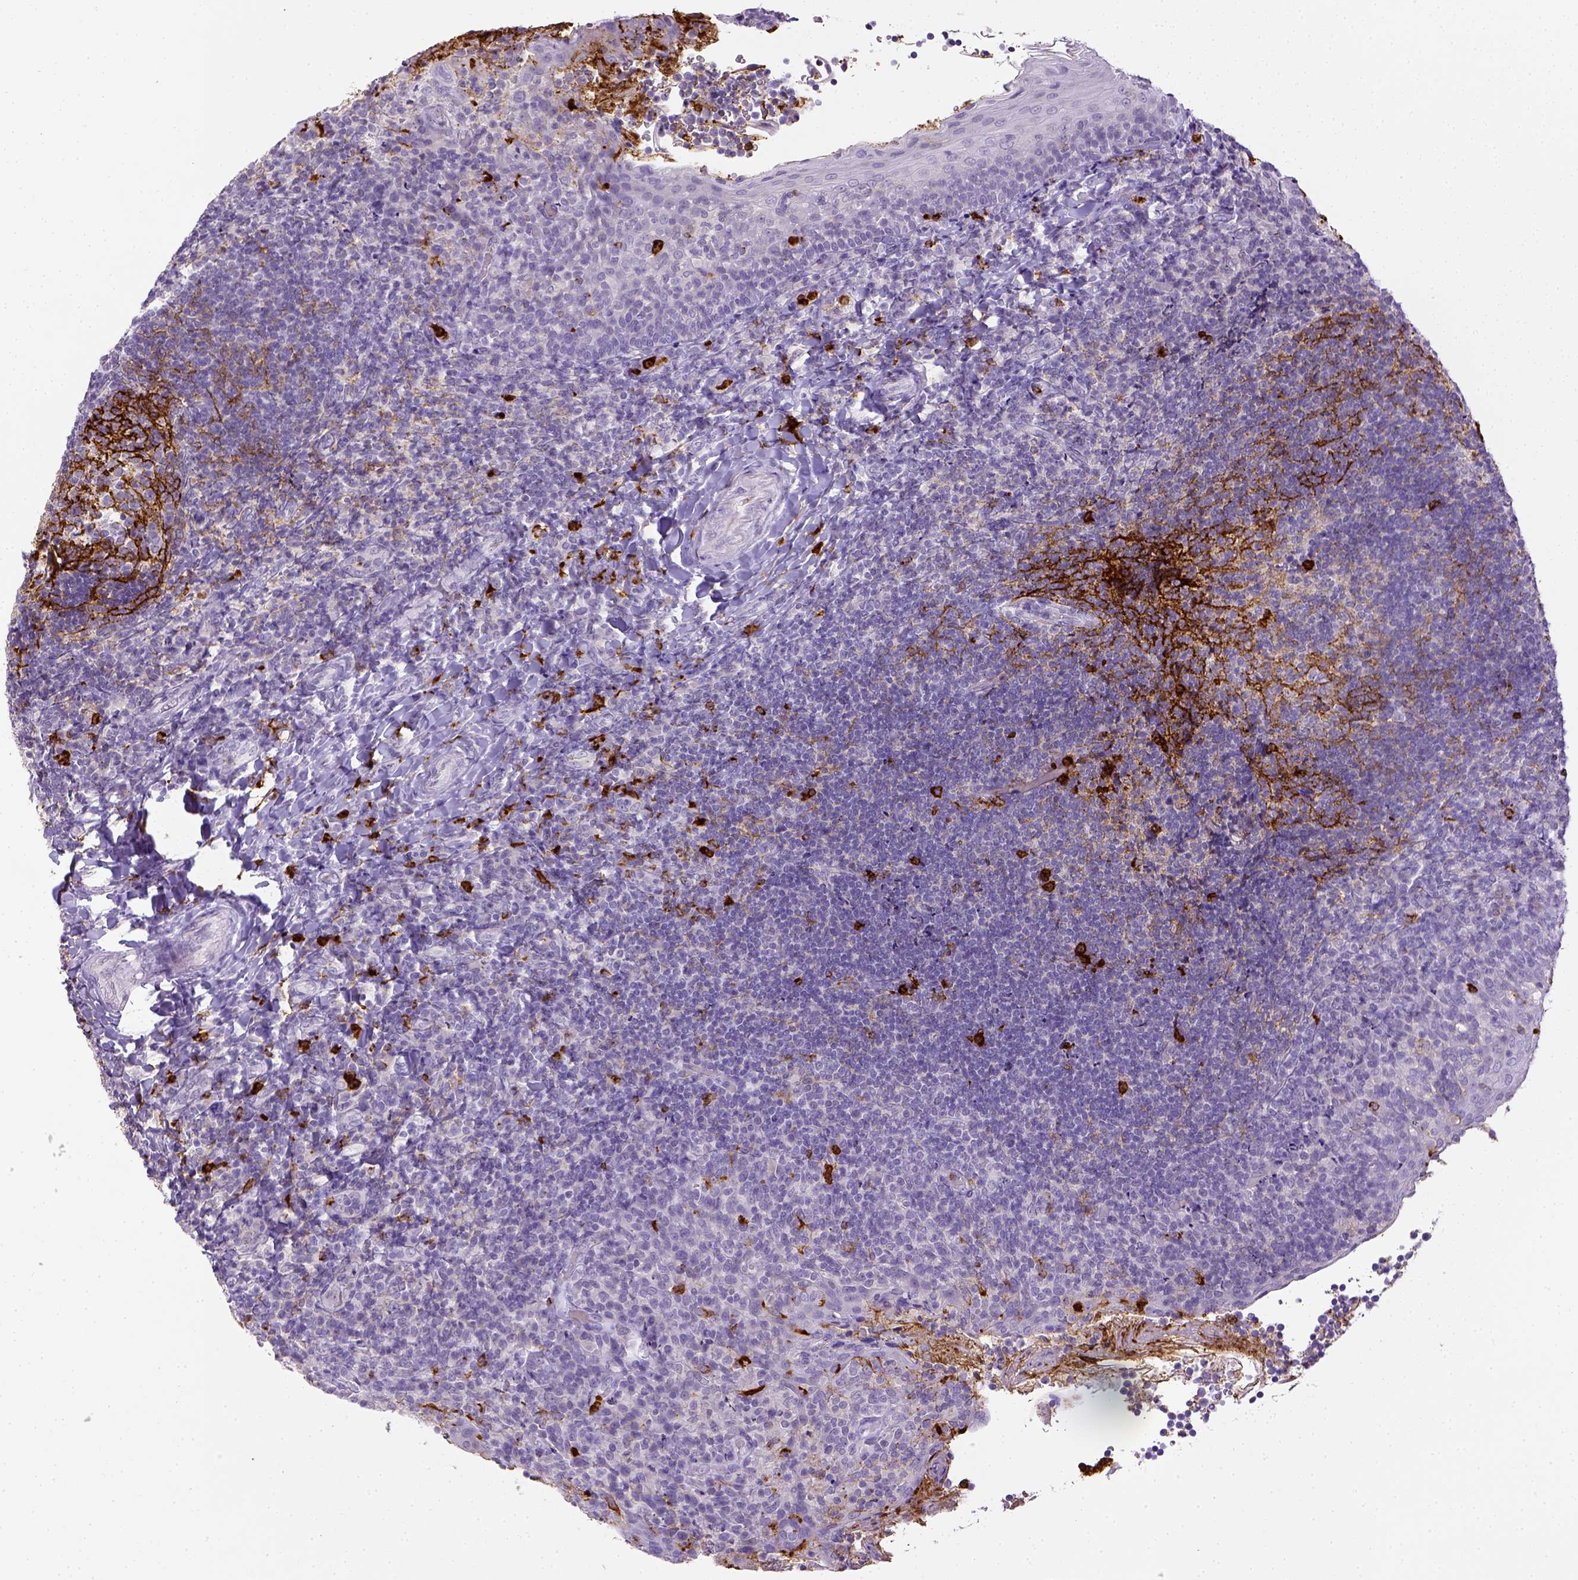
{"staining": {"intensity": "strong", "quantity": "<25%", "location": "cytoplasmic/membranous"}, "tissue": "tonsil", "cell_type": "Germinal center cells", "image_type": "normal", "snomed": [{"axis": "morphology", "description": "Normal tissue, NOS"}, {"axis": "topography", "description": "Tonsil"}], "caption": "Immunohistochemistry (IHC) staining of benign tonsil, which reveals medium levels of strong cytoplasmic/membranous positivity in about <25% of germinal center cells indicating strong cytoplasmic/membranous protein staining. The staining was performed using DAB (brown) for protein detection and nuclei were counterstained in hematoxylin (blue).", "gene": "ITGAM", "patient": {"sex": "female", "age": 10}}